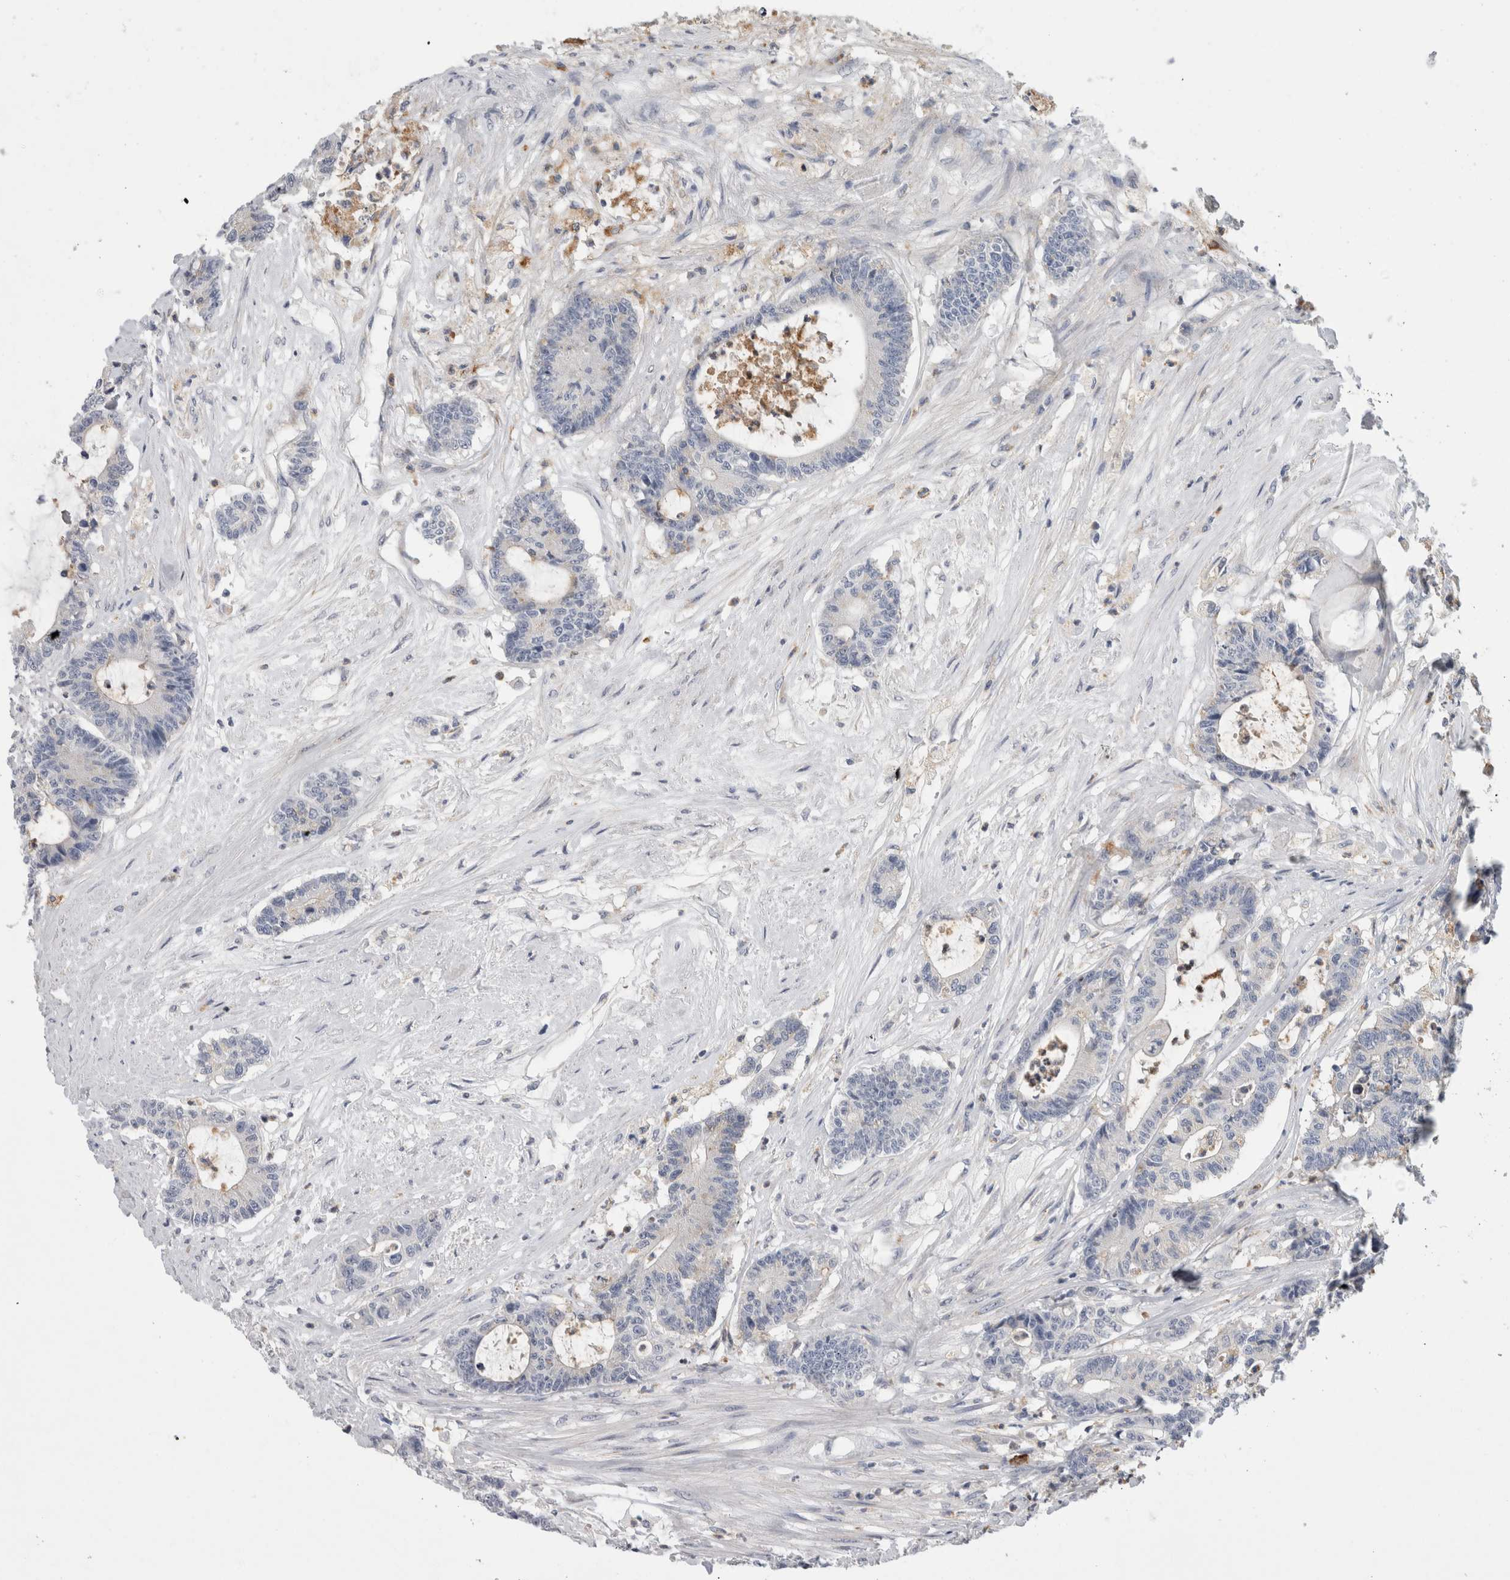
{"staining": {"intensity": "negative", "quantity": "none", "location": "none"}, "tissue": "colorectal cancer", "cell_type": "Tumor cells", "image_type": "cancer", "snomed": [{"axis": "morphology", "description": "Adenocarcinoma, NOS"}, {"axis": "topography", "description": "Colon"}], "caption": "There is no significant positivity in tumor cells of colorectal cancer. (Immunohistochemistry, brightfield microscopy, high magnification).", "gene": "CD63", "patient": {"sex": "female", "age": 84}}